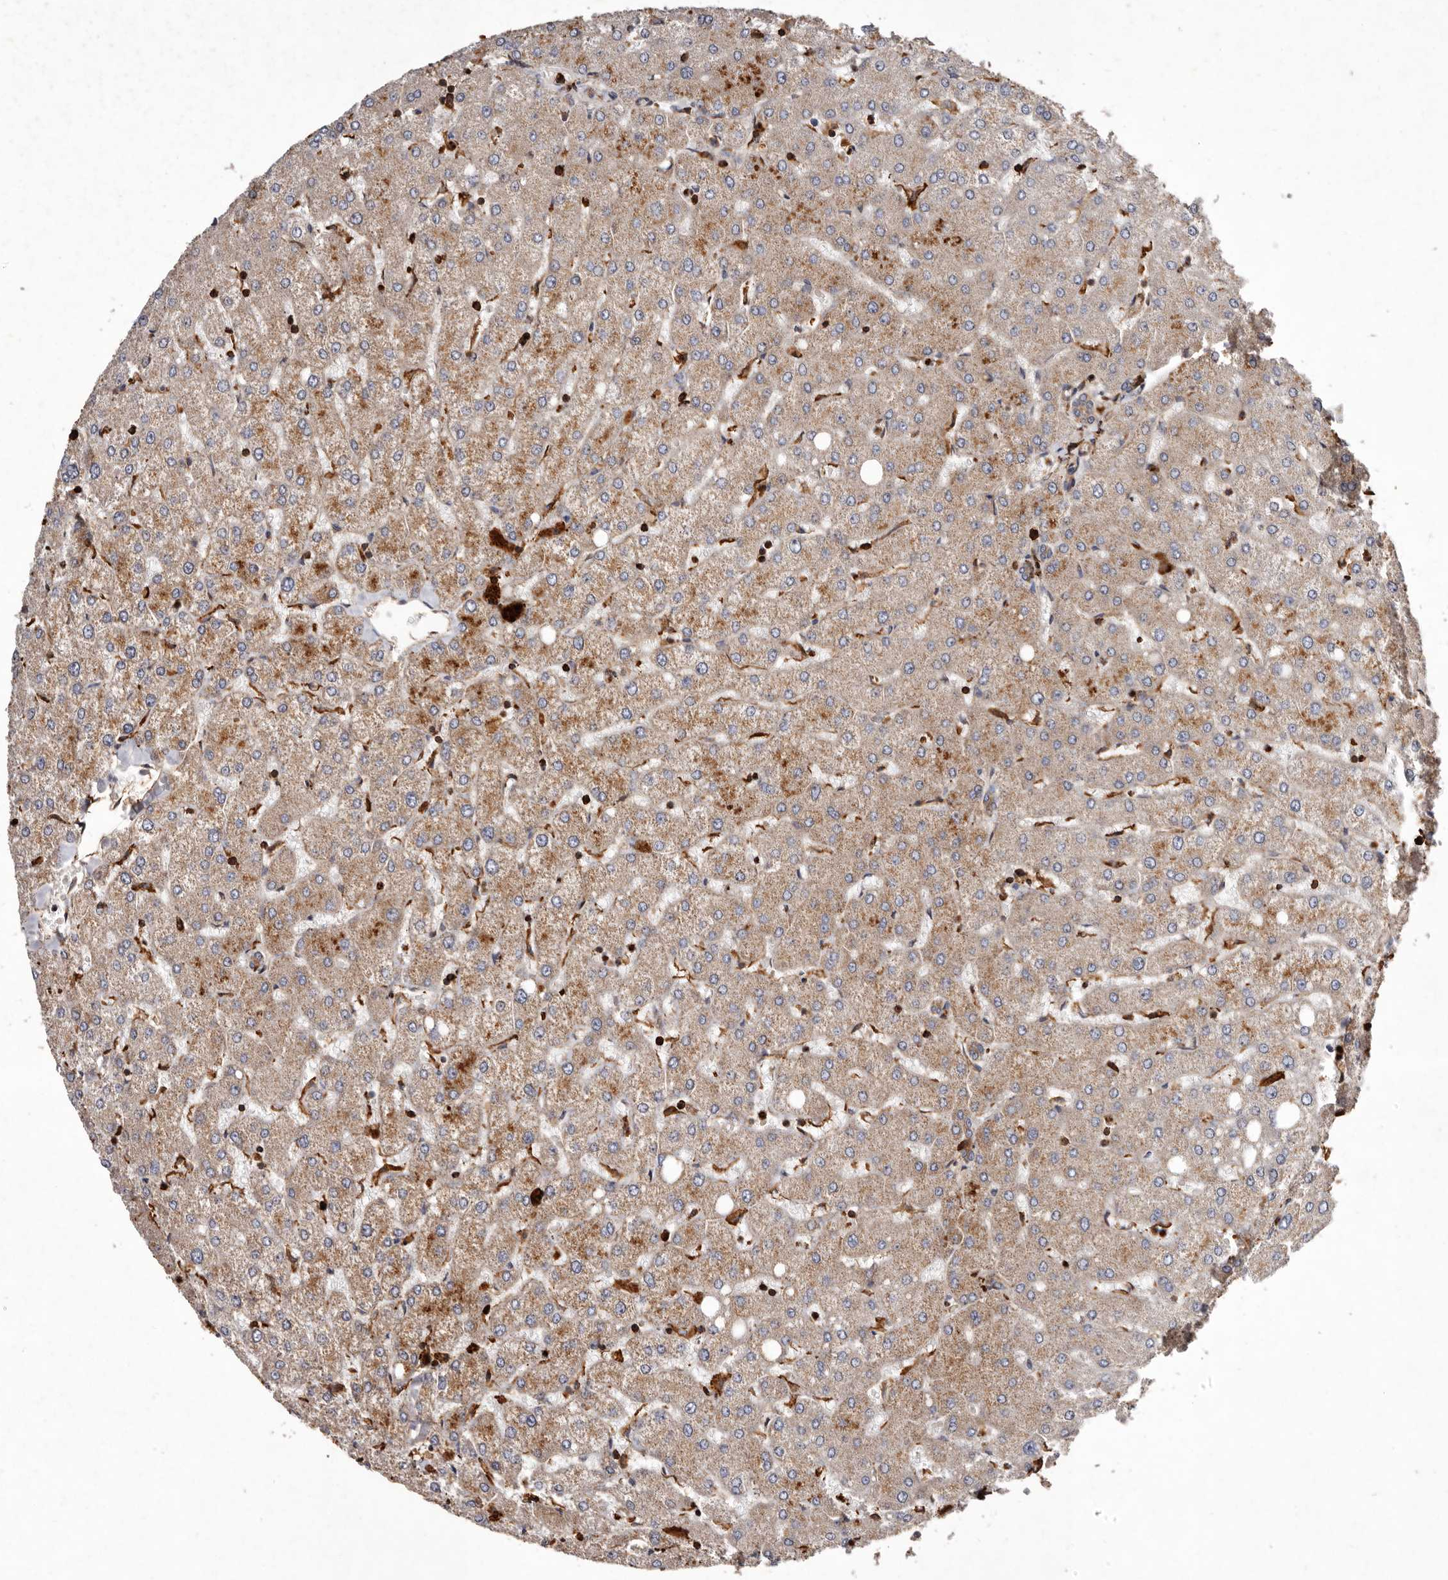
{"staining": {"intensity": "moderate", "quantity": ">75%", "location": "cytoplasmic/membranous"}, "tissue": "liver", "cell_type": "Cholangiocytes", "image_type": "normal", "snomed": [{"axis": "morphology", "description": "Normal tissue, NOS"}, {"axis": "topography", "description": "Liver"}], "caption": "A medium amount of moderate cytoplasmic/membranous staining is present in approximately >75% of cholangiocytes in unremarkable liver.", "gene": "COQ8B", "patient": {"sex": "female", "age": 54}}